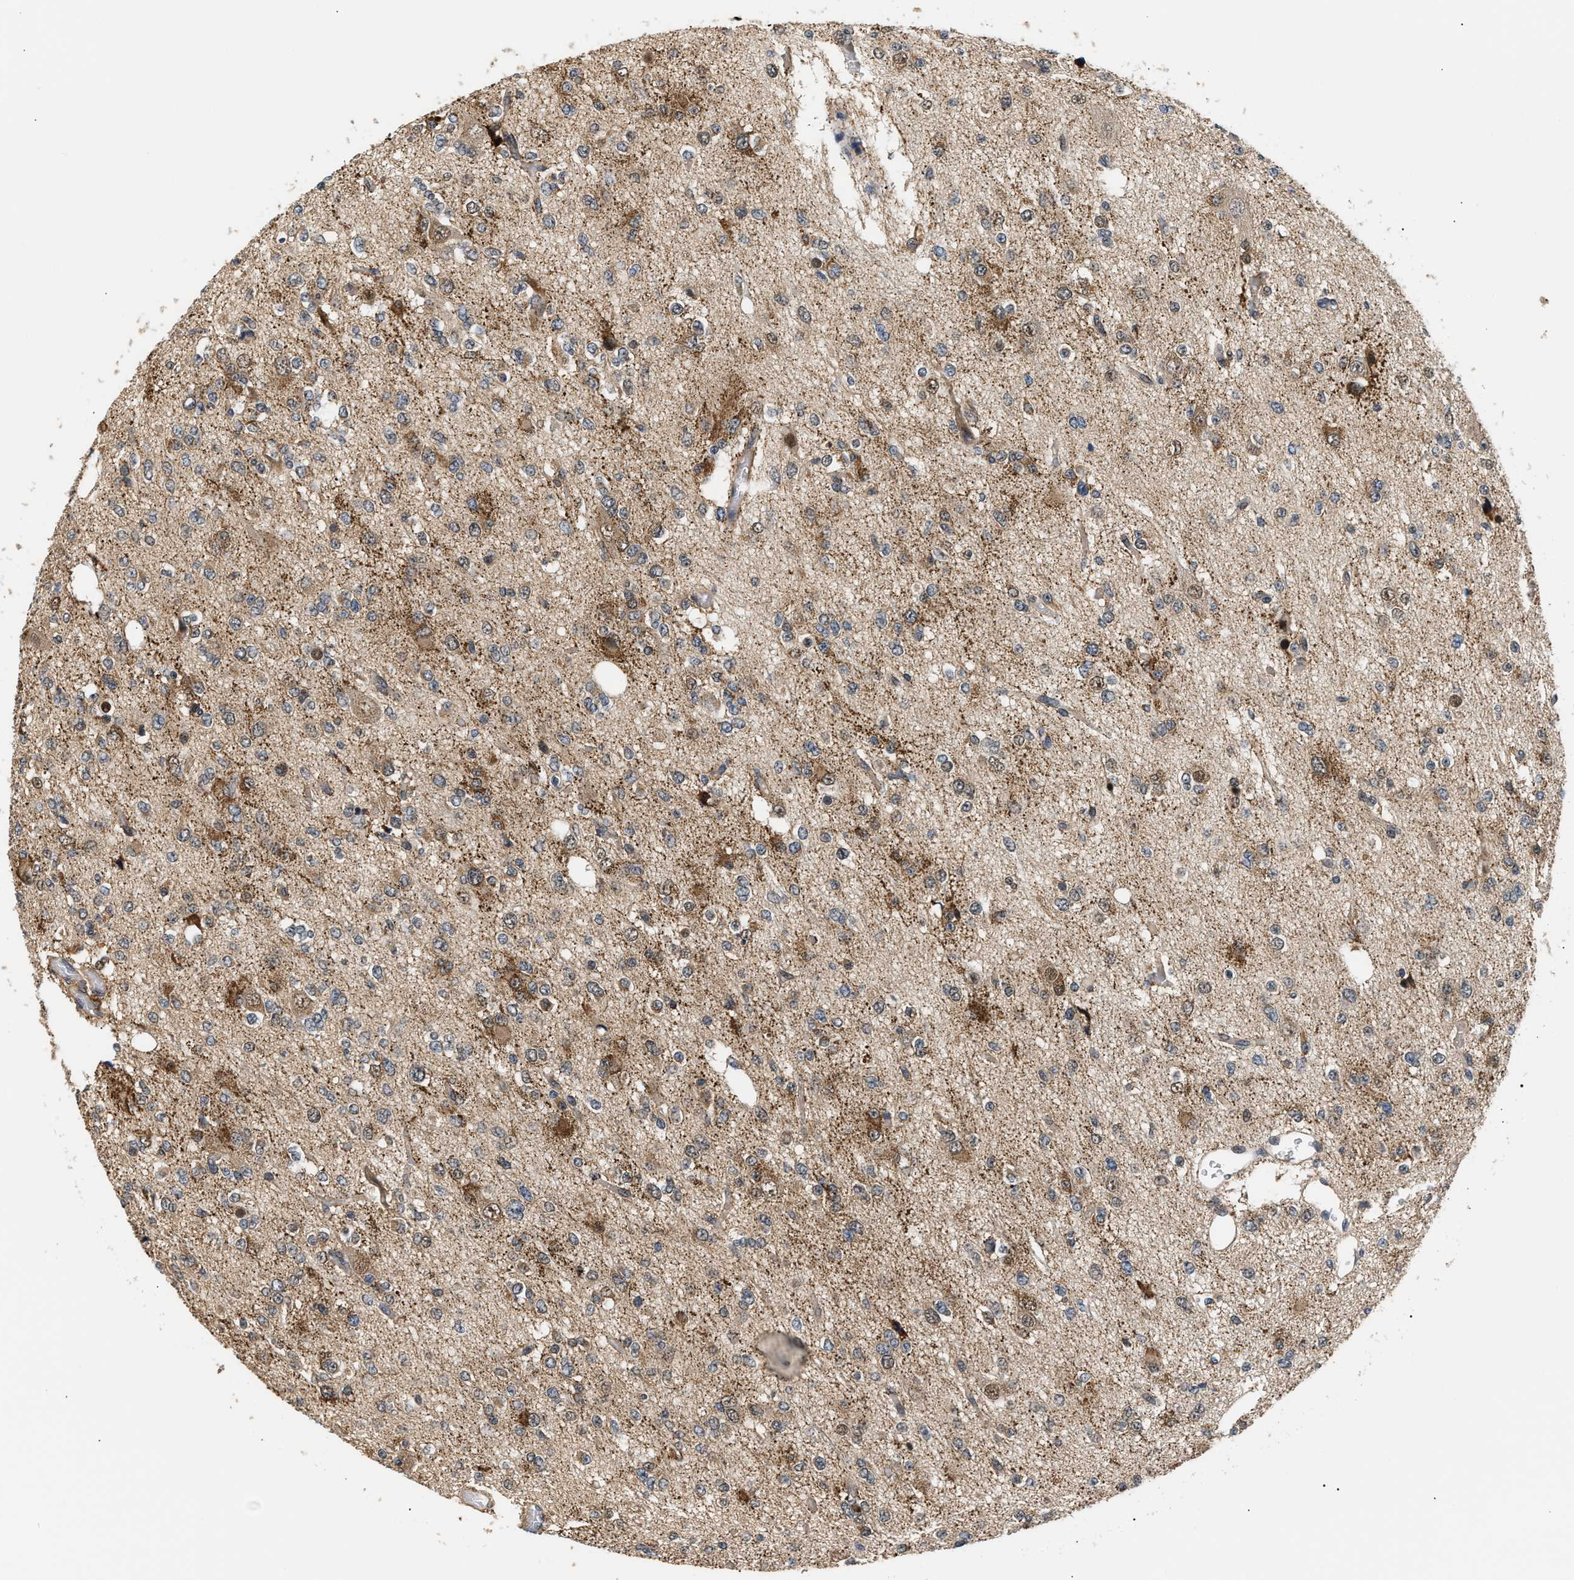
{"staining": {"intensity": "moderate", "quantity": "25%-75%", "location": "cytoplasmic/membranous,nuclear"}, "tissue": "glioma", "cell_type": "Tumor cells", "image_type": "cancer", "snomed": [{"axis": "morphology", "description": "Glioma, malignant, Low grade"}, {"axis": "topography", "description": "Brain"}], "caption": "This is a micrograph of immunohistochemistry staining of malignant low-grade glioma, which shows moderate positivity in the cytoplasmic/membranous and nuclear of tumor cells.", "gene": "LARP6", "patient": {"sex": "male", "age": 38}}